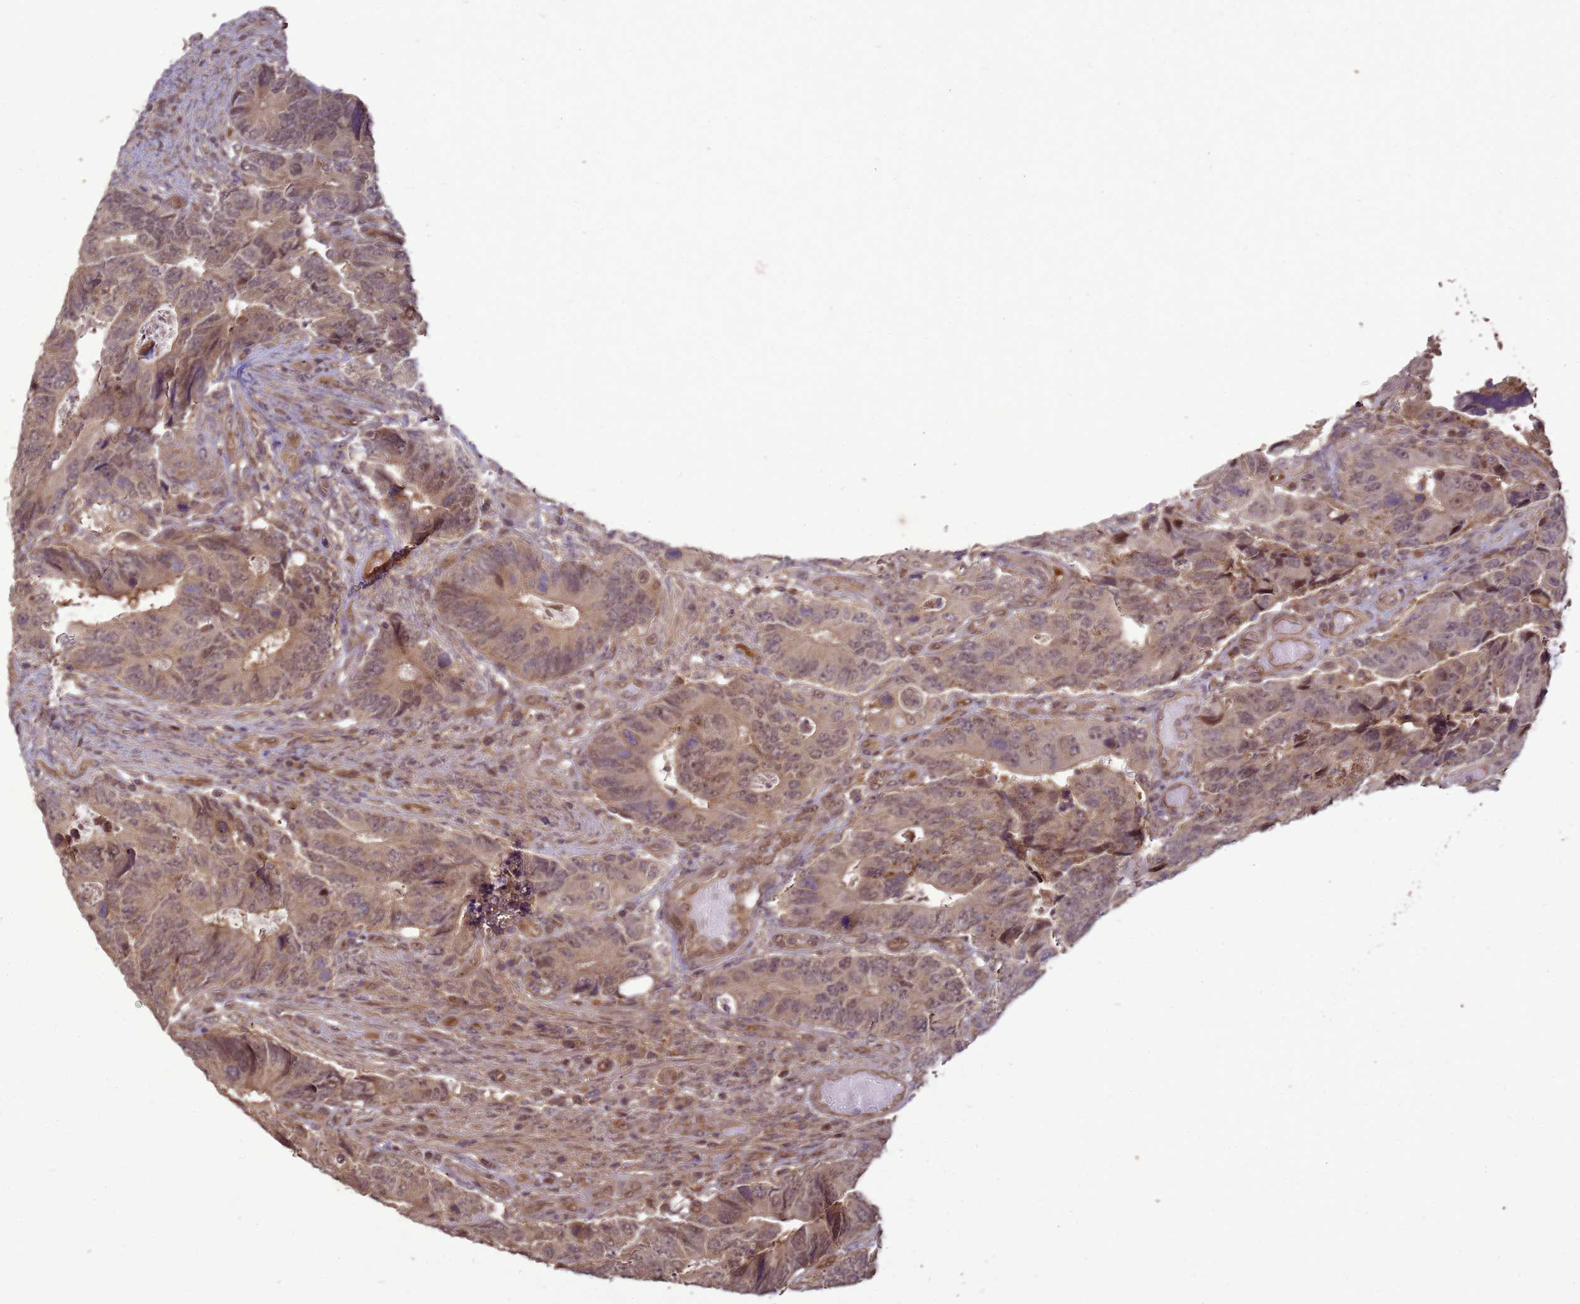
{"staining": {"intensity": "moderate", "quantity": ">75%", "location": "cytoplasmic/membranous,nuclear"}, "tissue": "colorectal cancer", "cell_type": "Tumor cells", "image_type": "cancer", "snomed": [{"axis": "morphology", "description": "Adenocarcinoma, NOS"}, {"axis": "topography", "description": "Colon"}], "caption": "Tumor cells demonstrate moderate cytoplasmic/membranous and nuclear positivity in about >75% of cells in colorectal cancer.", "gene": "CRBN", "patient": {"sex": "male", "age": 87}}